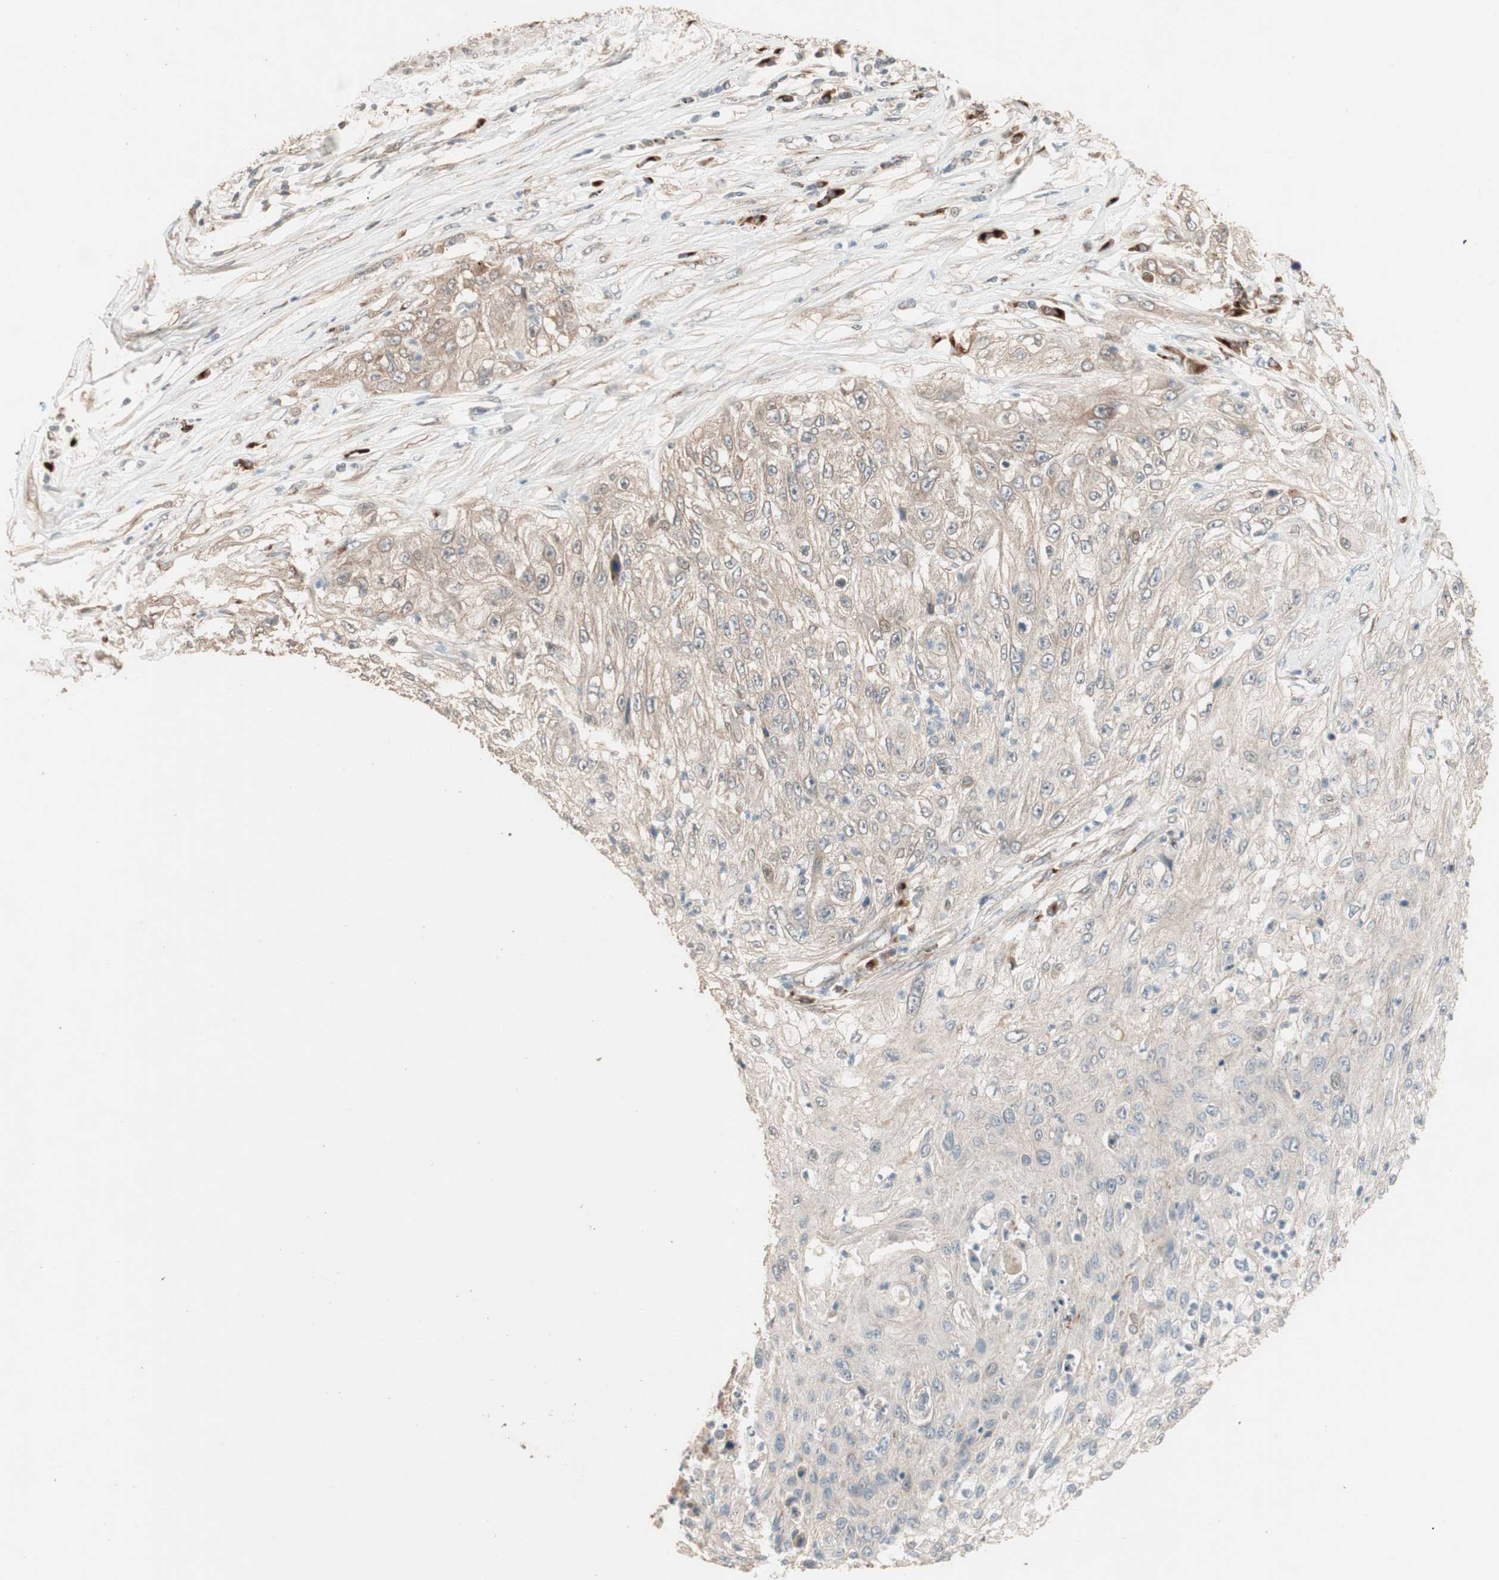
{"staining": {"intensity": "weak", "quantity": ">75%", "location": "cytoplasmic/membranous"}, "tissue": "lung cancer", "cell_type": "Tumor cells", "image_type": "cancer", "snomed": [{"axis": "morphology", "description": "Inflammation, NOS"}, {"axis": "morphology", "description": "Squamous cell carcinoma, NOS"}, {"axis": "topography", "description": "Lymph node"}, {"axis": "topography", "description": "Soft tissue"}, {"axis": "topography", "description": "Lung"}], "caption": "Immunohistochemistry staining of lung cancer (squamous cell carcinoma), which reveals low levels of weak cytoplasmic/membranous staining in approximately >75% of tumor cells indicating weak cytoplasmic/membranous protein staining. The staining was performed using DAB (3,3'-diaminobenzidine) (brown) for protein detection and nuclei were counterstained in hematoxylin (blue).", "gene": "RARRES1", "patient": {"sex": "male", "age": 66}}